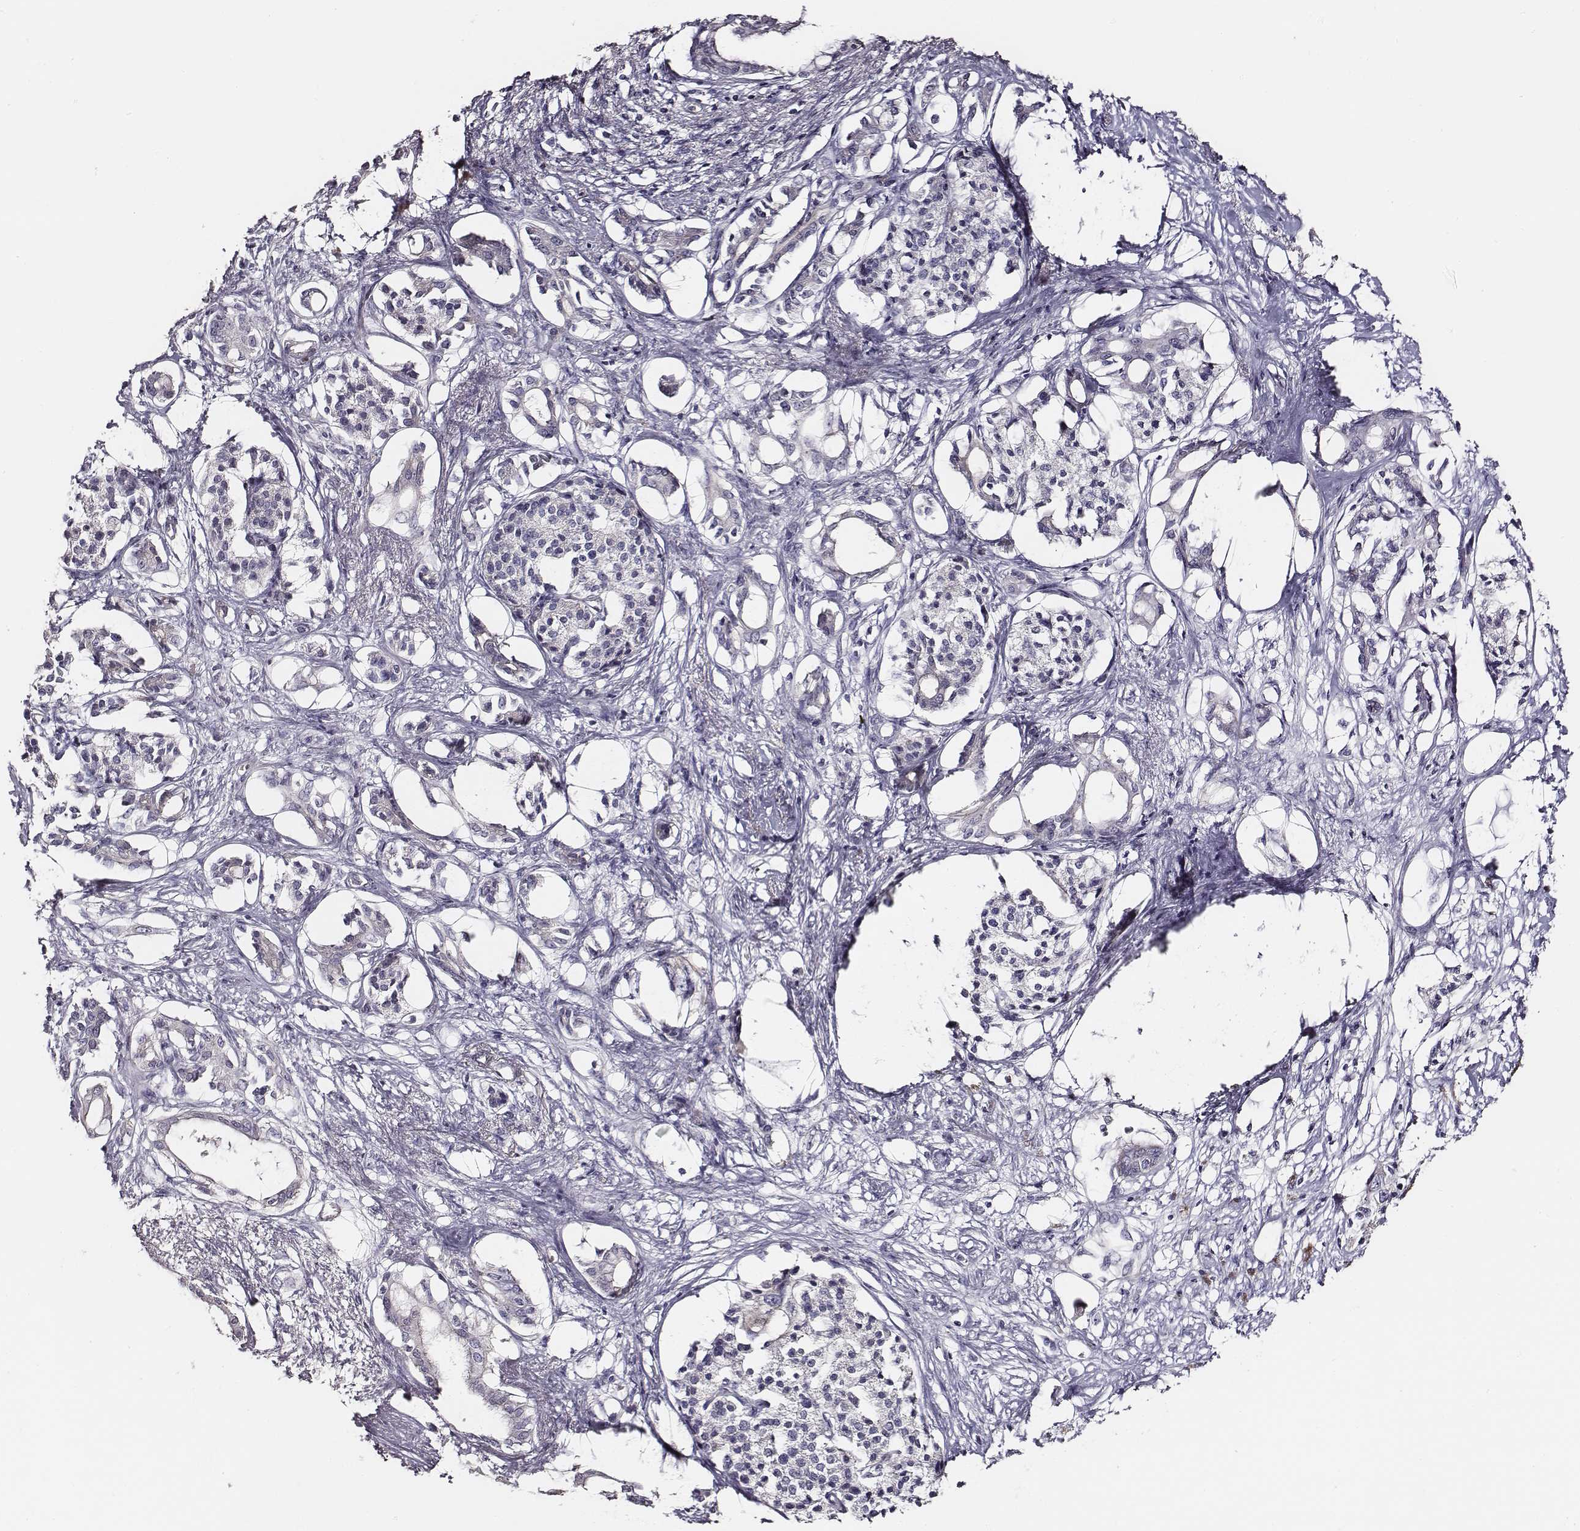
{"staining": {"intensity": "negative", "quantity": "none", "location": "none"}, "tissue": "pancreatic cancer", "cell_type": "Tumor cells", "image_type": "cancer", "snomed": [{"axis": "morphology", "description": "Adenocarcinoma, NOS"}, {"axis": "topography", "description": "Pancreas"}], "caption": "High magnification brightfield microscopy of pancreatic cancer stained with DAB (brown) and counterstained with hematoxylin (blue): tumor cells show no significant expression.", "gene": "AADAT", "patient": {"sex": "female", "age": 63}}